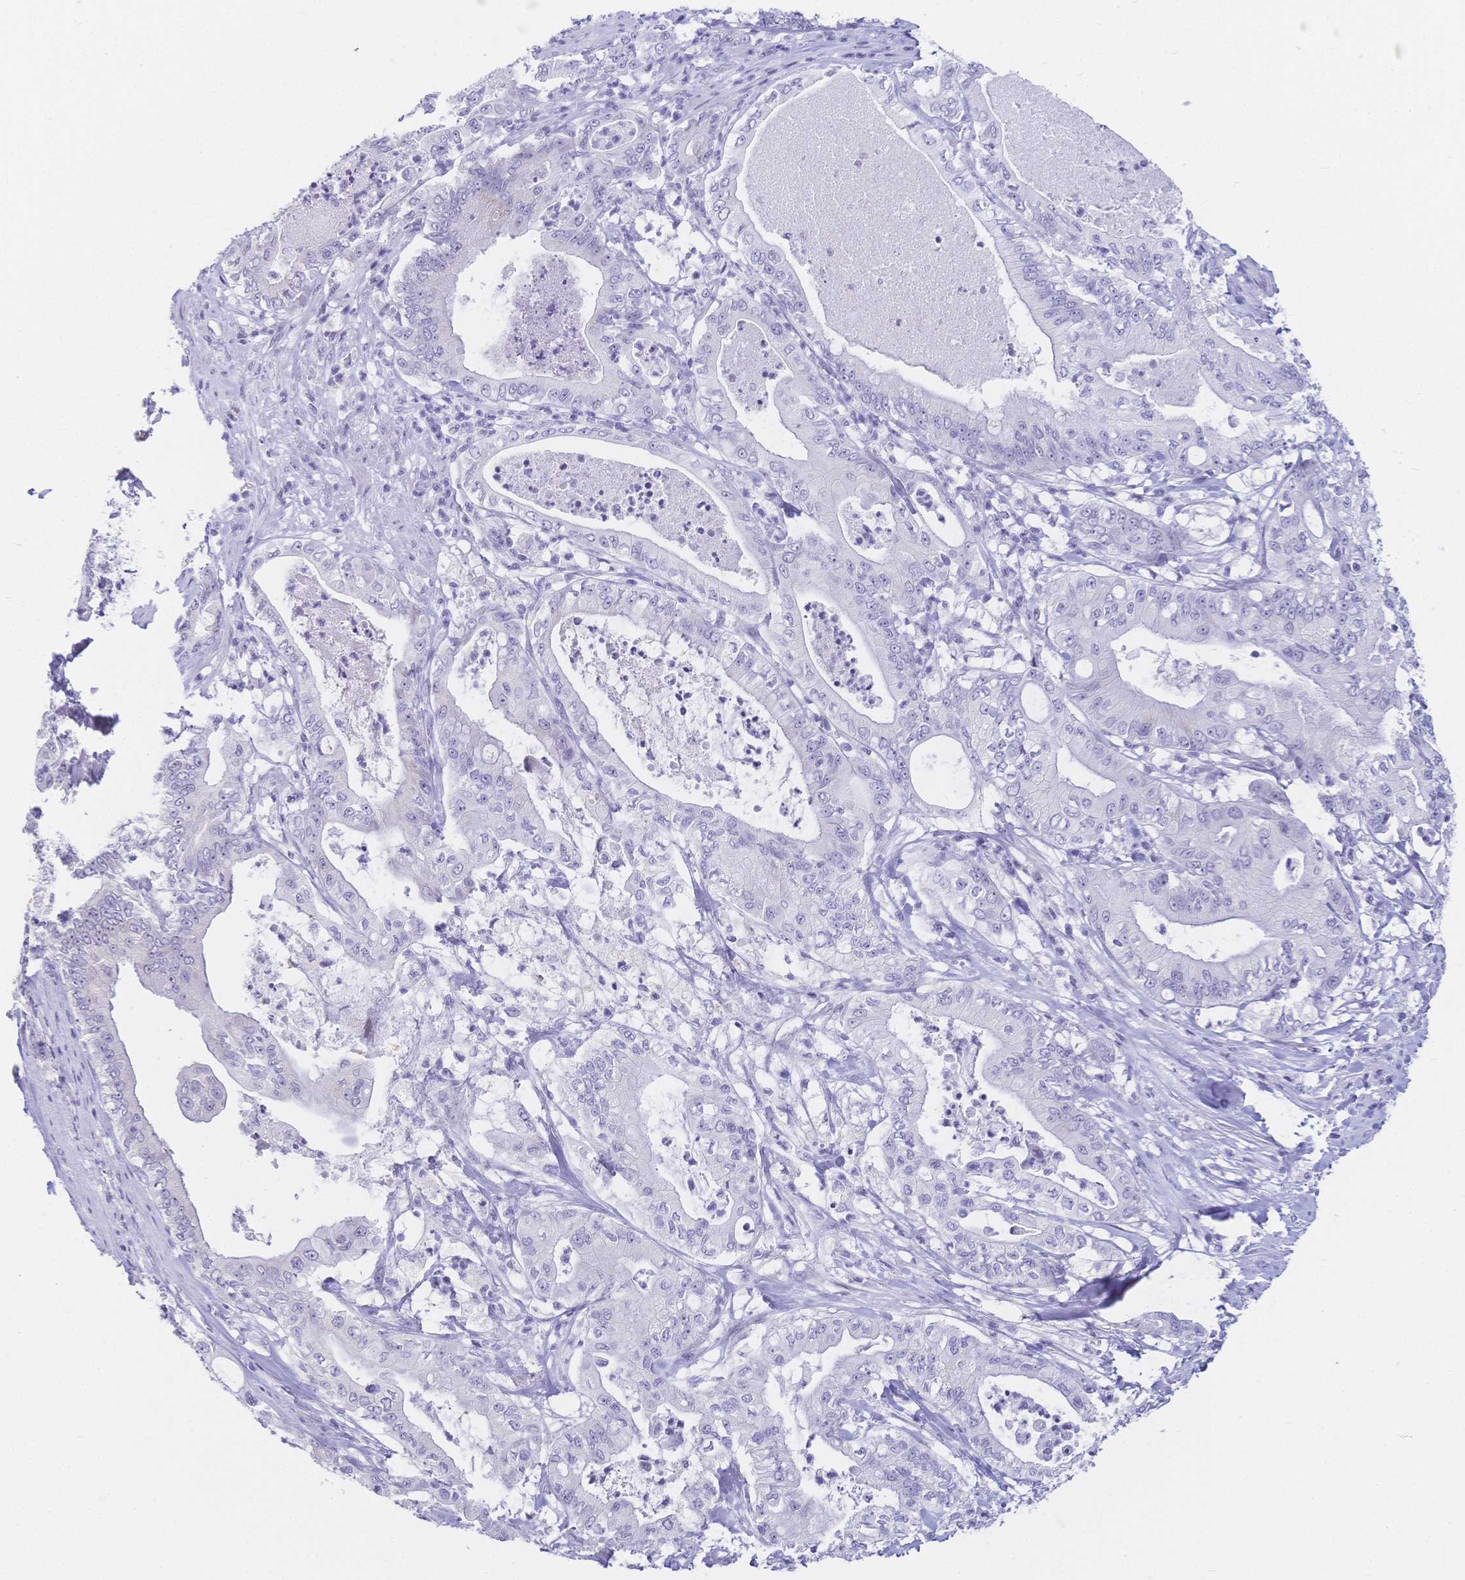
{"staining": {"intensity": "negative", "quantity": "none", "location": "none"}, "tissue": "pancreatic cancer", "cell_type": "Tumor cells", "image_type": "cancer", "snomed": [{"axis": "morphology", "description": "Adenocarcinoma, NOS"}, {"axis": "topography", "description": "Pancreas"}], "caption": "IHC of pancreatic cancer (adenocarcinoma) exhibits no positivity in tumor cells.", "gene": "CR2", "patient": {"sex": "male", "age": 71}}